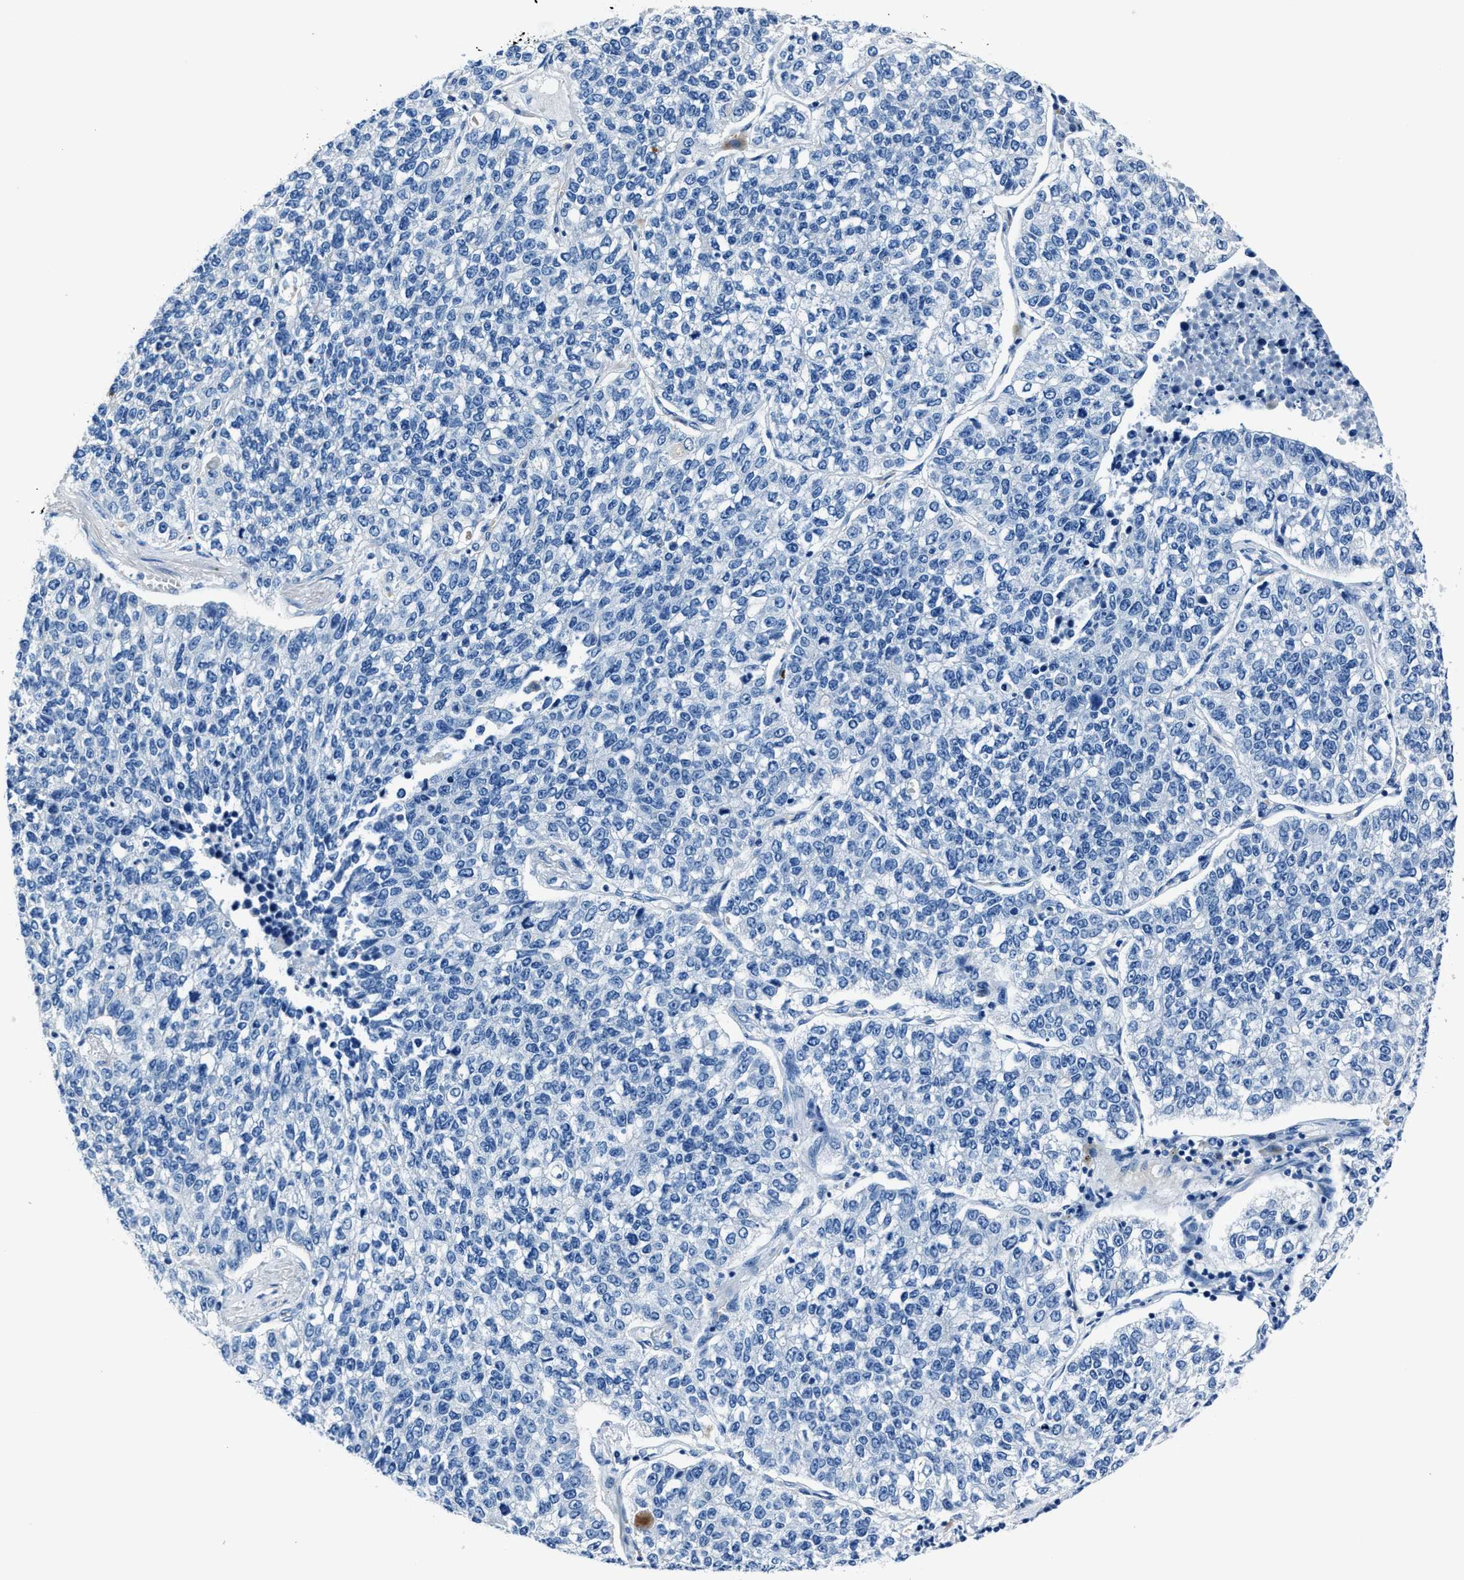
{"staining": {"intensity": "negative", "quantity": "none", "location": "none"}, "tissue": "lung cancer", "cell_type": "Tumor cells", "image_type": "cancer", "snomed": [{"axis": "morphology", "description": "Adenocarcinoma, NOS"}, {"axis": "topography", "description": "Lung"}], "caption": "IHC of lung cancer (adenocarcinoma) exhibits no expression in tumor cells.", "gene": "NACAD", "patient": {"sex": "male", "age": 49}}